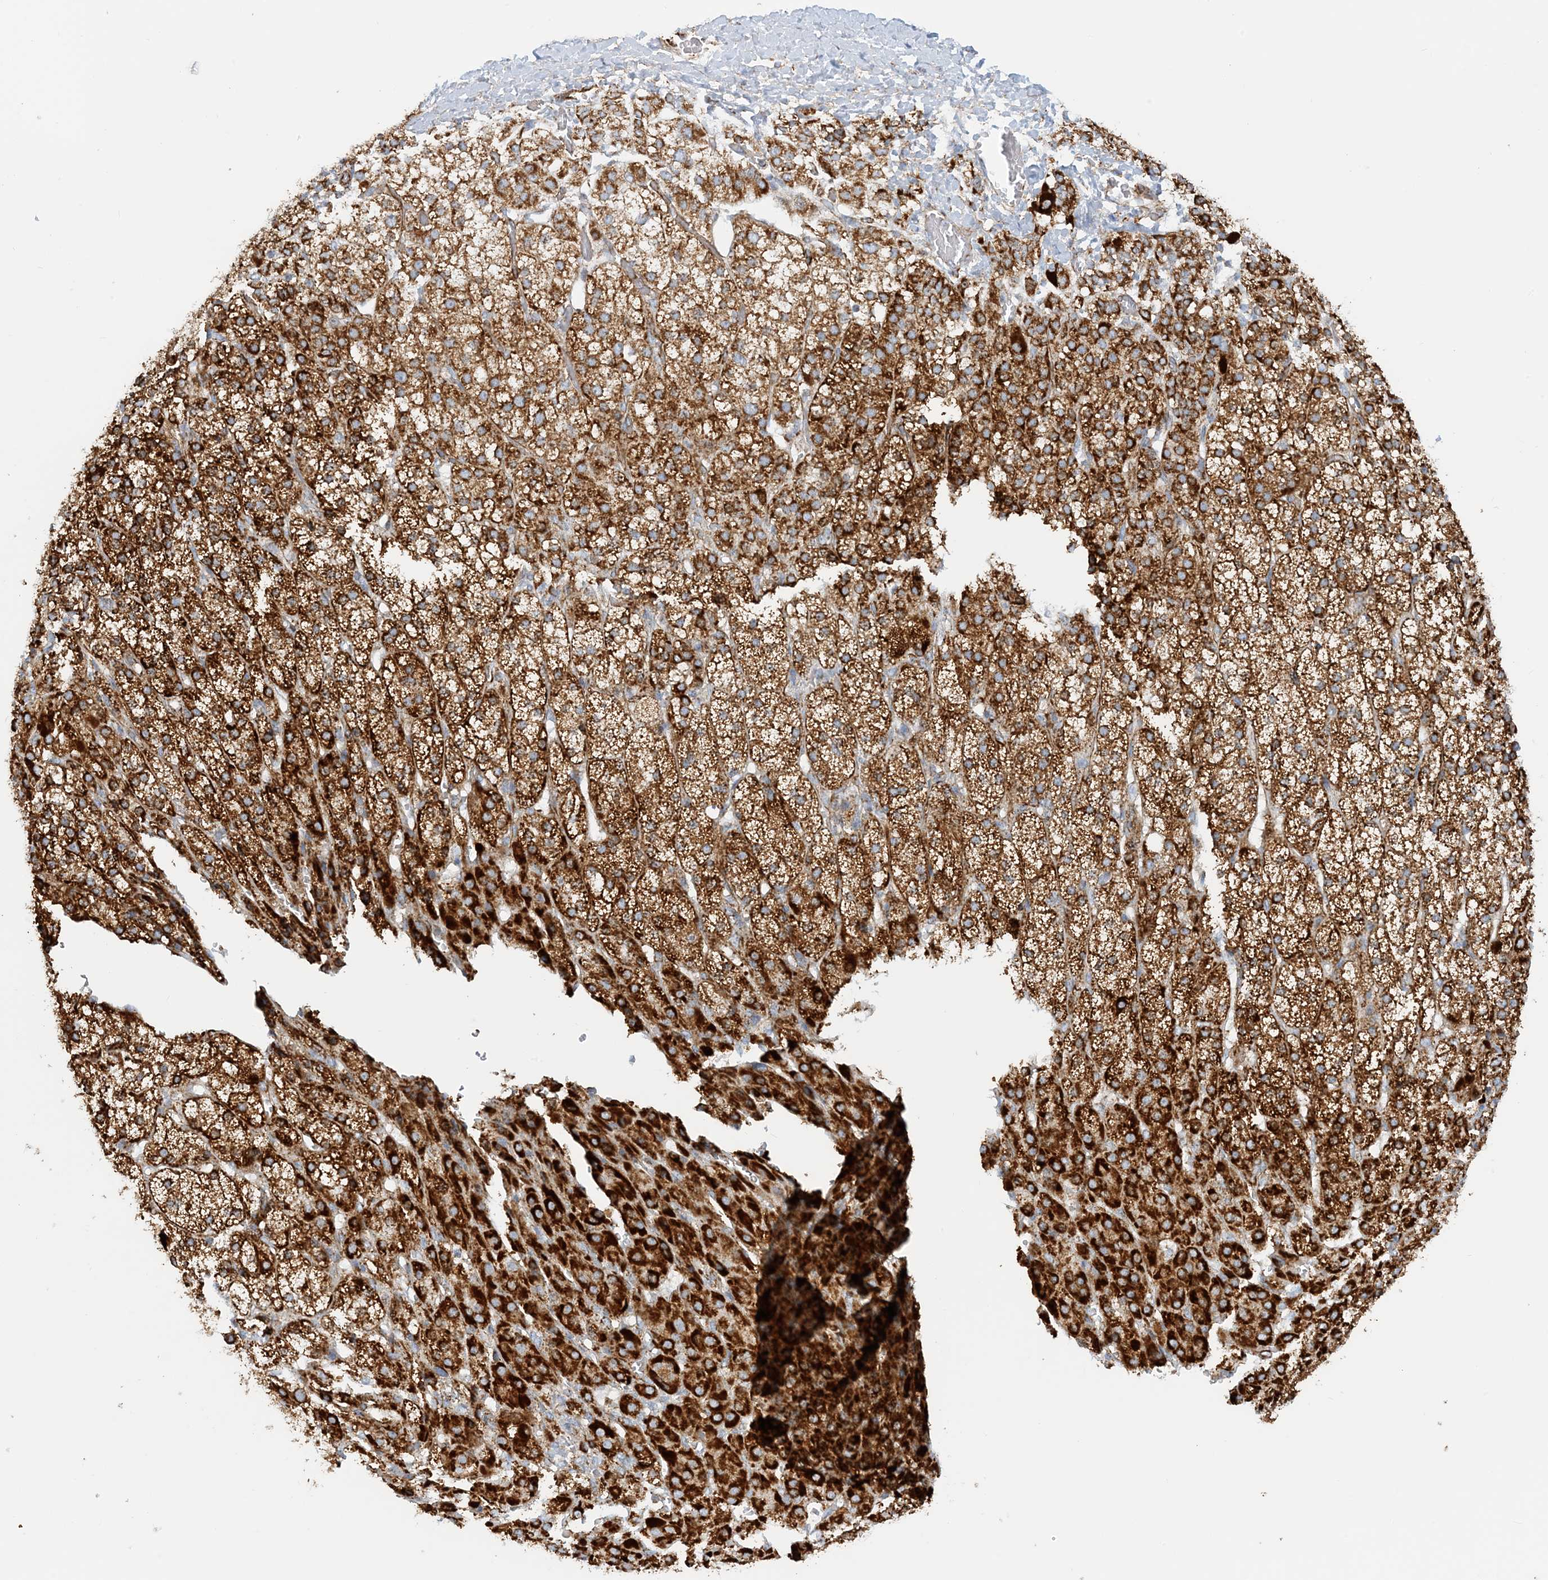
{"staining": {"intensity": "strong", "quantity": ">75%", "location": "cytoplasmic/membranous"}, "tissue": "adrenal gland", "cell_type": "Glandular cells", "image_type": "normal", "snomed": [{"axis": "morphology", "description": "Normal tissue, NOS"}, {"axis": "topography", "description": "Adrenal gland"}], "caption": "Unremarkable adrenal gland reveals strong cytoplasmic/membranous staining in about >75% of glandular cells, visualized by immunohistochemistry.", "gene": "COA3", "patient": {"sex": "female", "age": 57}}